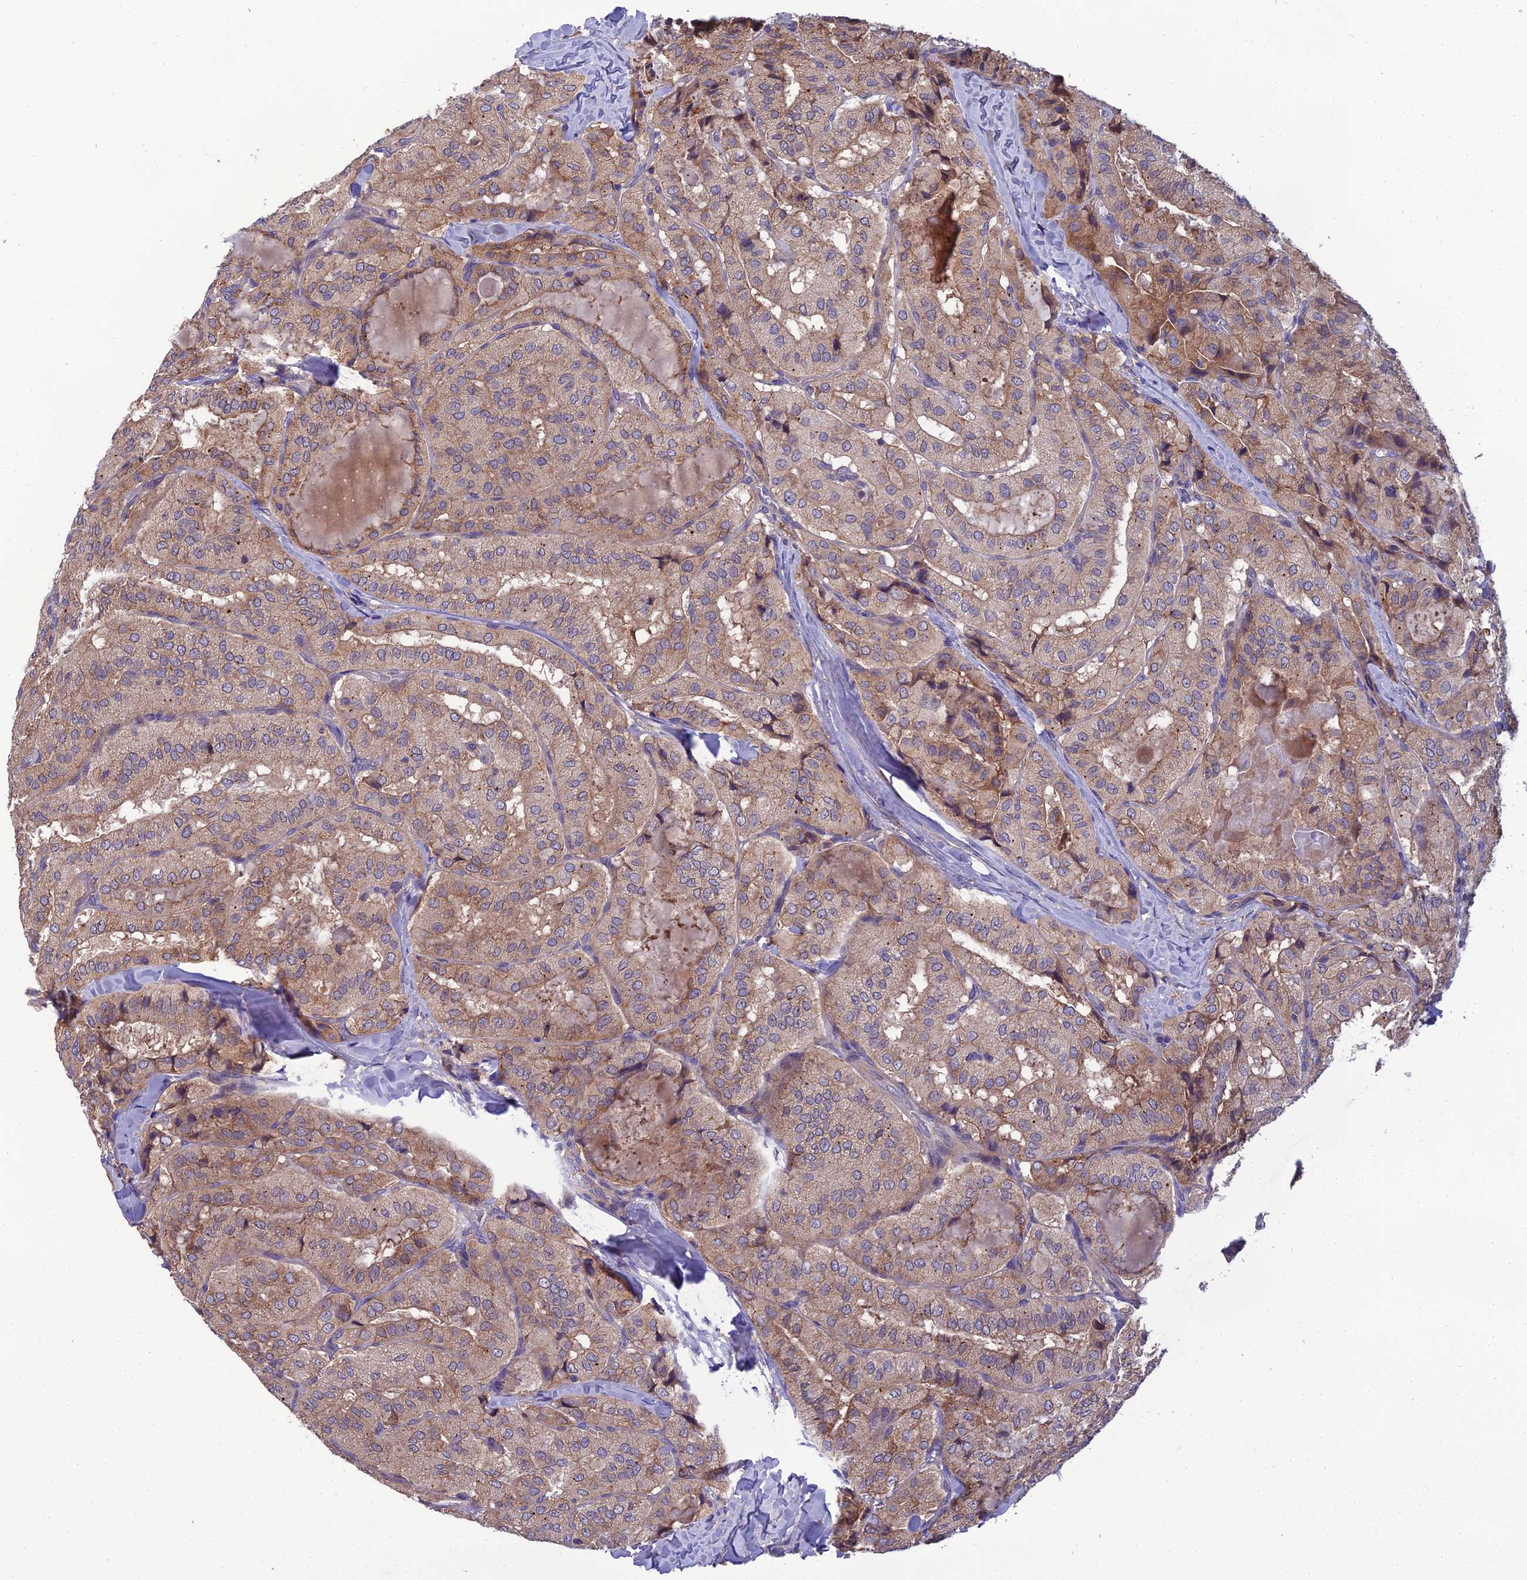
{"staining": {"intensity": "weak", "quantity": "25%-75%", "location": "cytoplasmic/membranous"}, "tissue": "thyroid cancer", "cell_type": "Tumor cells", "image_type": "cancer", "snomed": [{"axis": "morphology", "description": "Normal tissue, NOS"}, {"axis": "morphology", "description": "Papillary adenocarcinoma, NOS"}, {"axis": "topography", "description": "Thyroid gland"}], "caption": "Thyroid papillary adenocarcinoma stained with immunohistochemistry (IHC) shows weak cytoplasmic/membranous staining in about 25%-75% of tumor cells.", "gene": "UMAD1", "patient": {"sex": "female", "age": 59}}